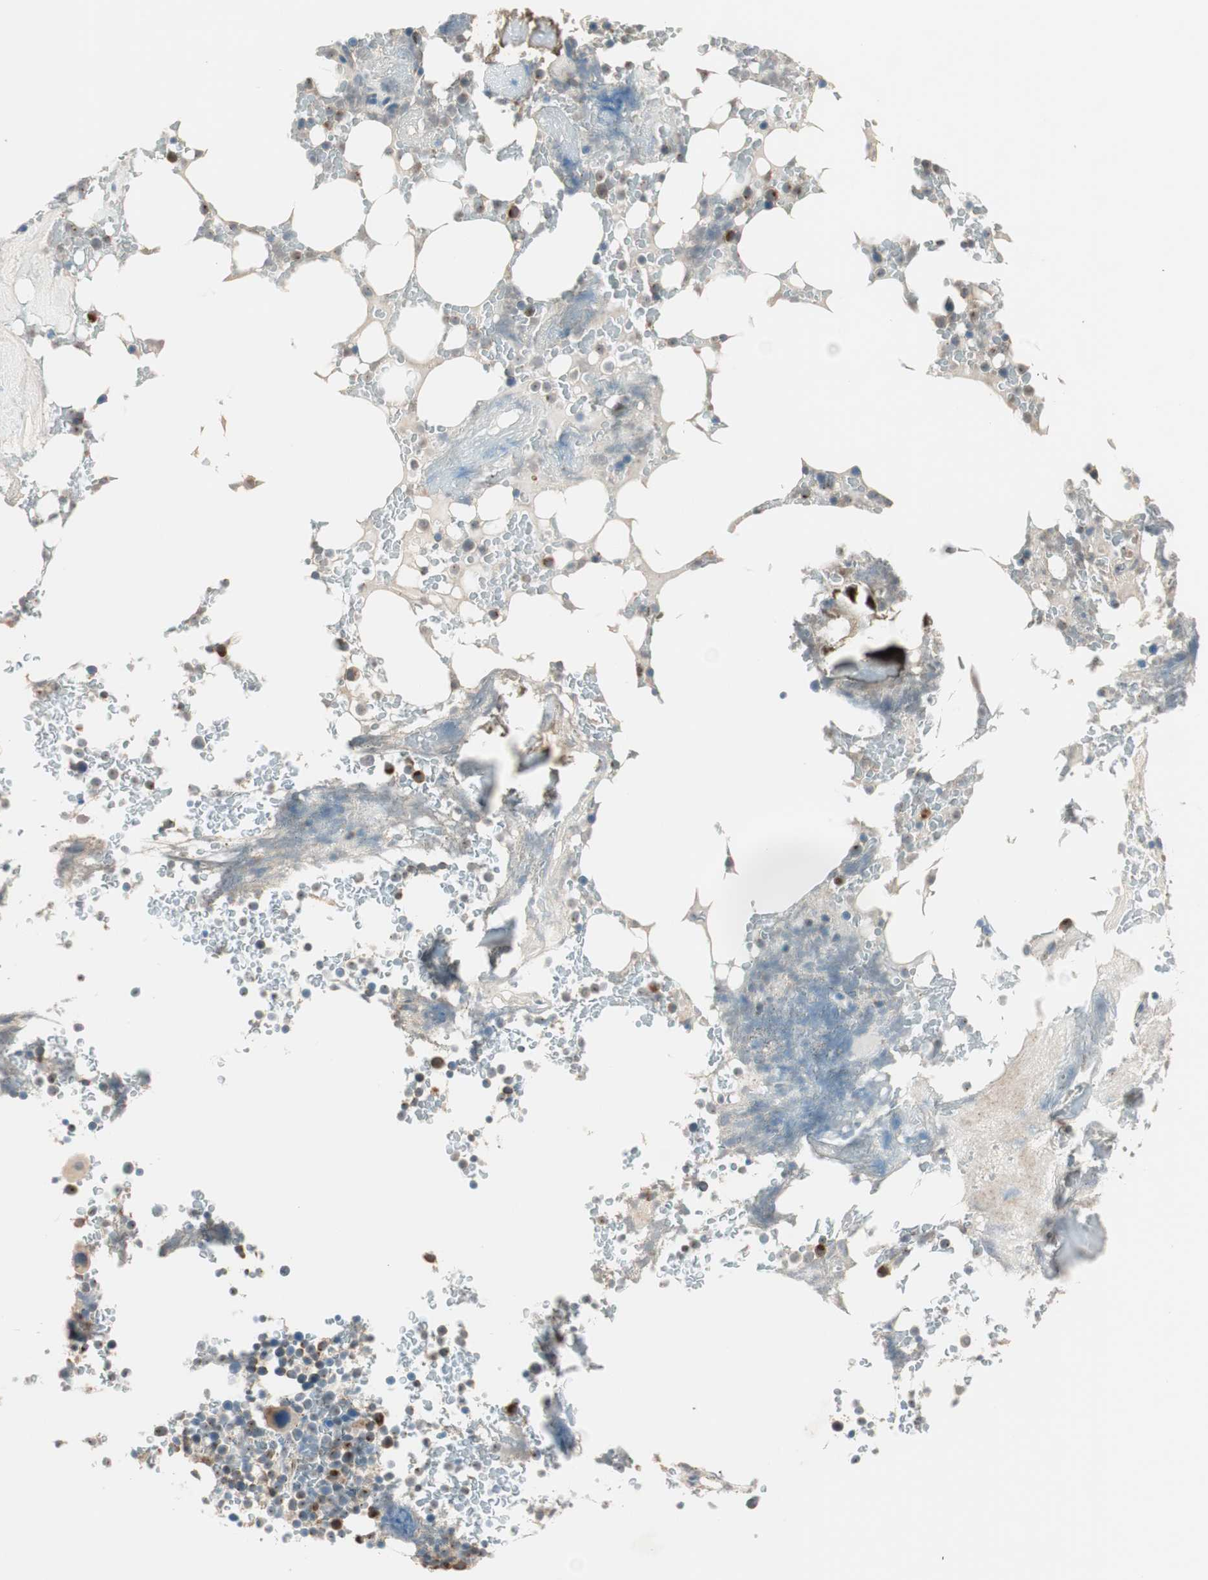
{"staining": {"intensity": "strong", "quantity": "25%-75%", "location": "cytoplasmic/membranous"}, "tissue": "bone marrow", "cell_type": "Hematopoietic cells", "image_type": "normal", "snomed": [{"axis": "morphology", "description": "Normal tissue, NOS"}, {"axis": "topography", "description": "Bone marrow"}], "caption": "Immunohistochemical staining of unremarkable bone marrow reveals strong cytoplasmic/membranous protein expression in about 25%-75% of hematopoietic cells.", "gene": "SEC16A", "patient": {"sex": "female", "age": 66}}